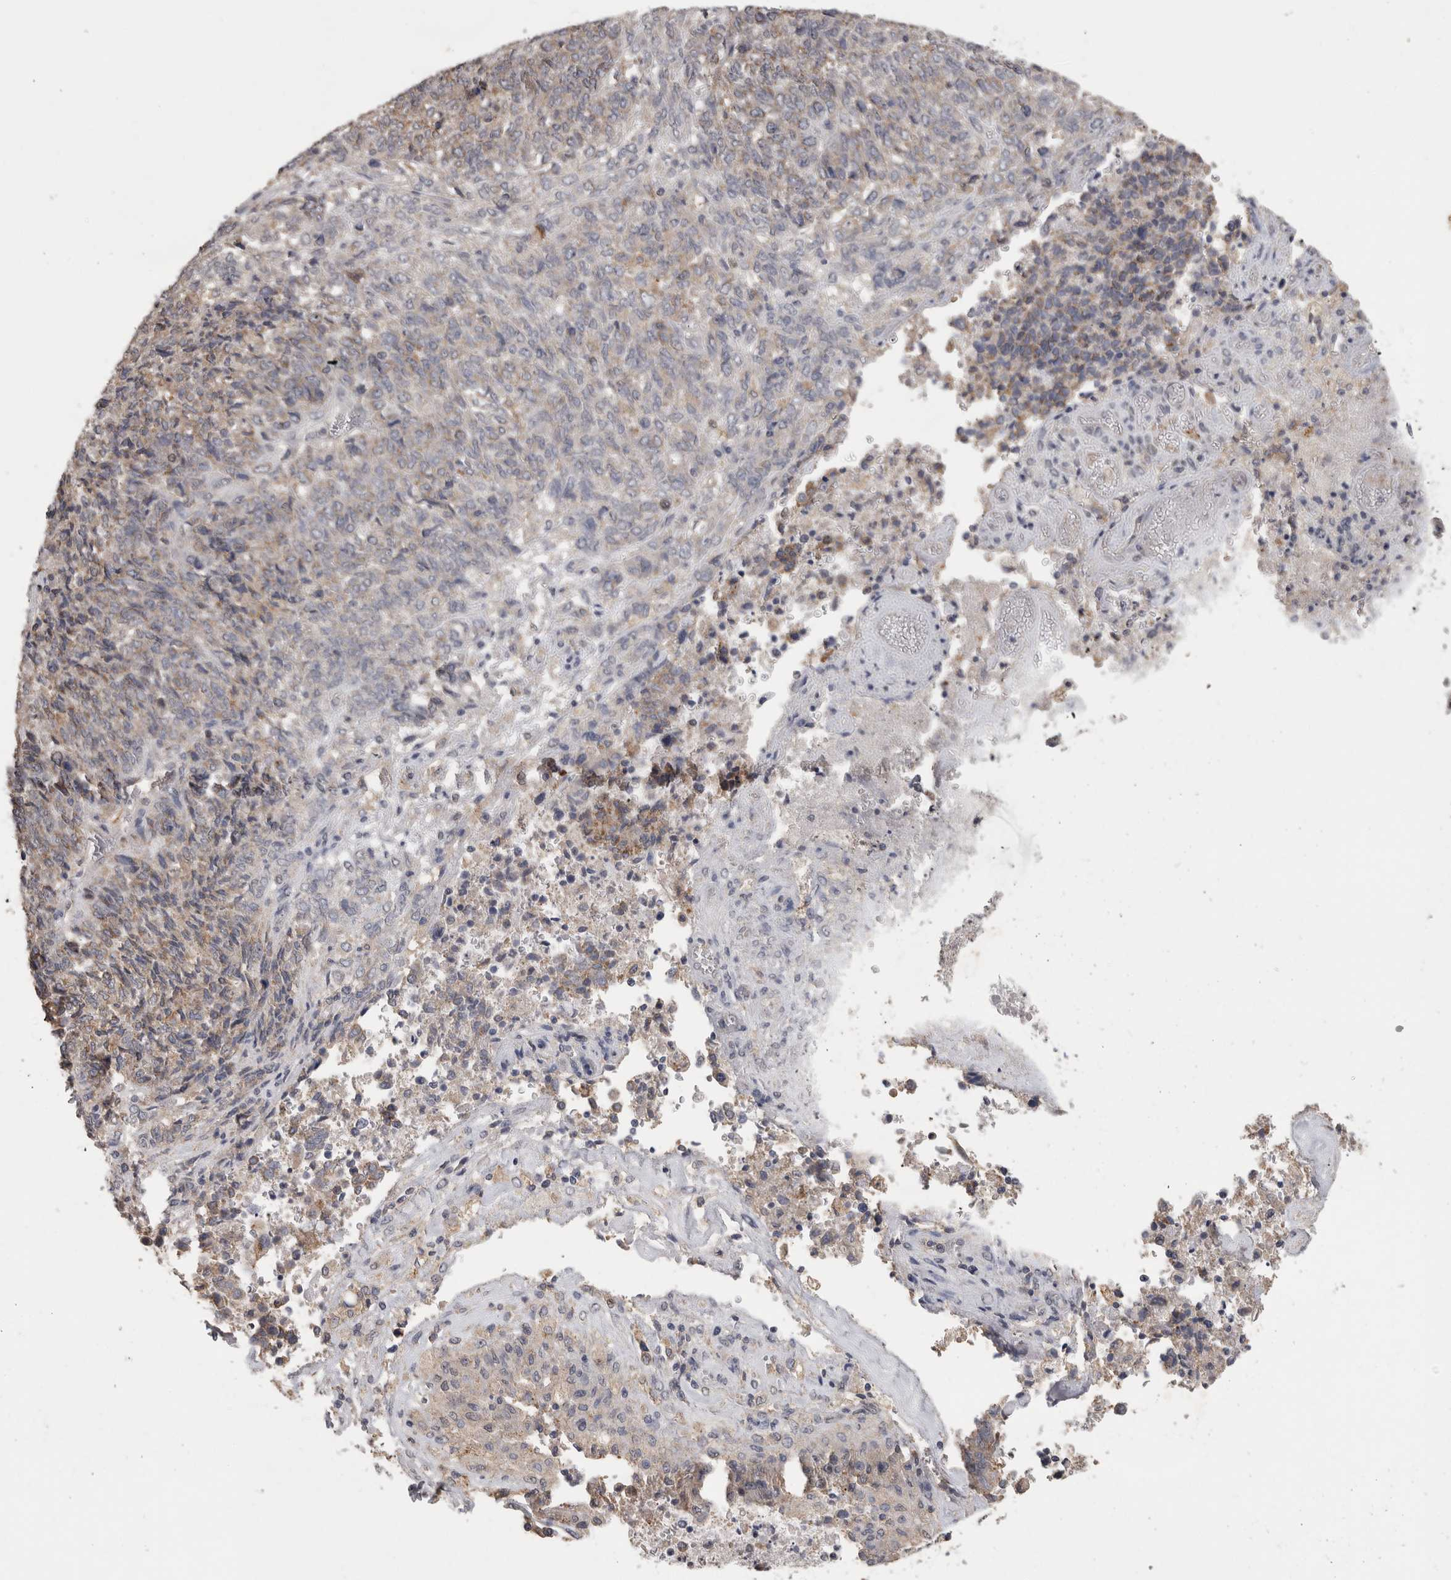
{"staining": {"intensity": "weak", "quantity": "25%-75%", "location": "cytoplasmic/membranous"}, "tissue": "endometrial cancer", "cell_type": "Tumor cells", "image_type": "cancer", "snomed": [{"axis": "morphology", "description": "Adenocarcinoma, NOS"}, {"axis": "topography", "description": "Endometrium"}], "caption": "Adenocarcinoma (endometrial) stained with immunohistochemistry displays weak cytoplasmic/membranous expression in approximately 25%-75% of tumor cells. Nuclei are stained in blue.", "gene": "CNTFR", "patient": {"sex": "female", "age": 80}}